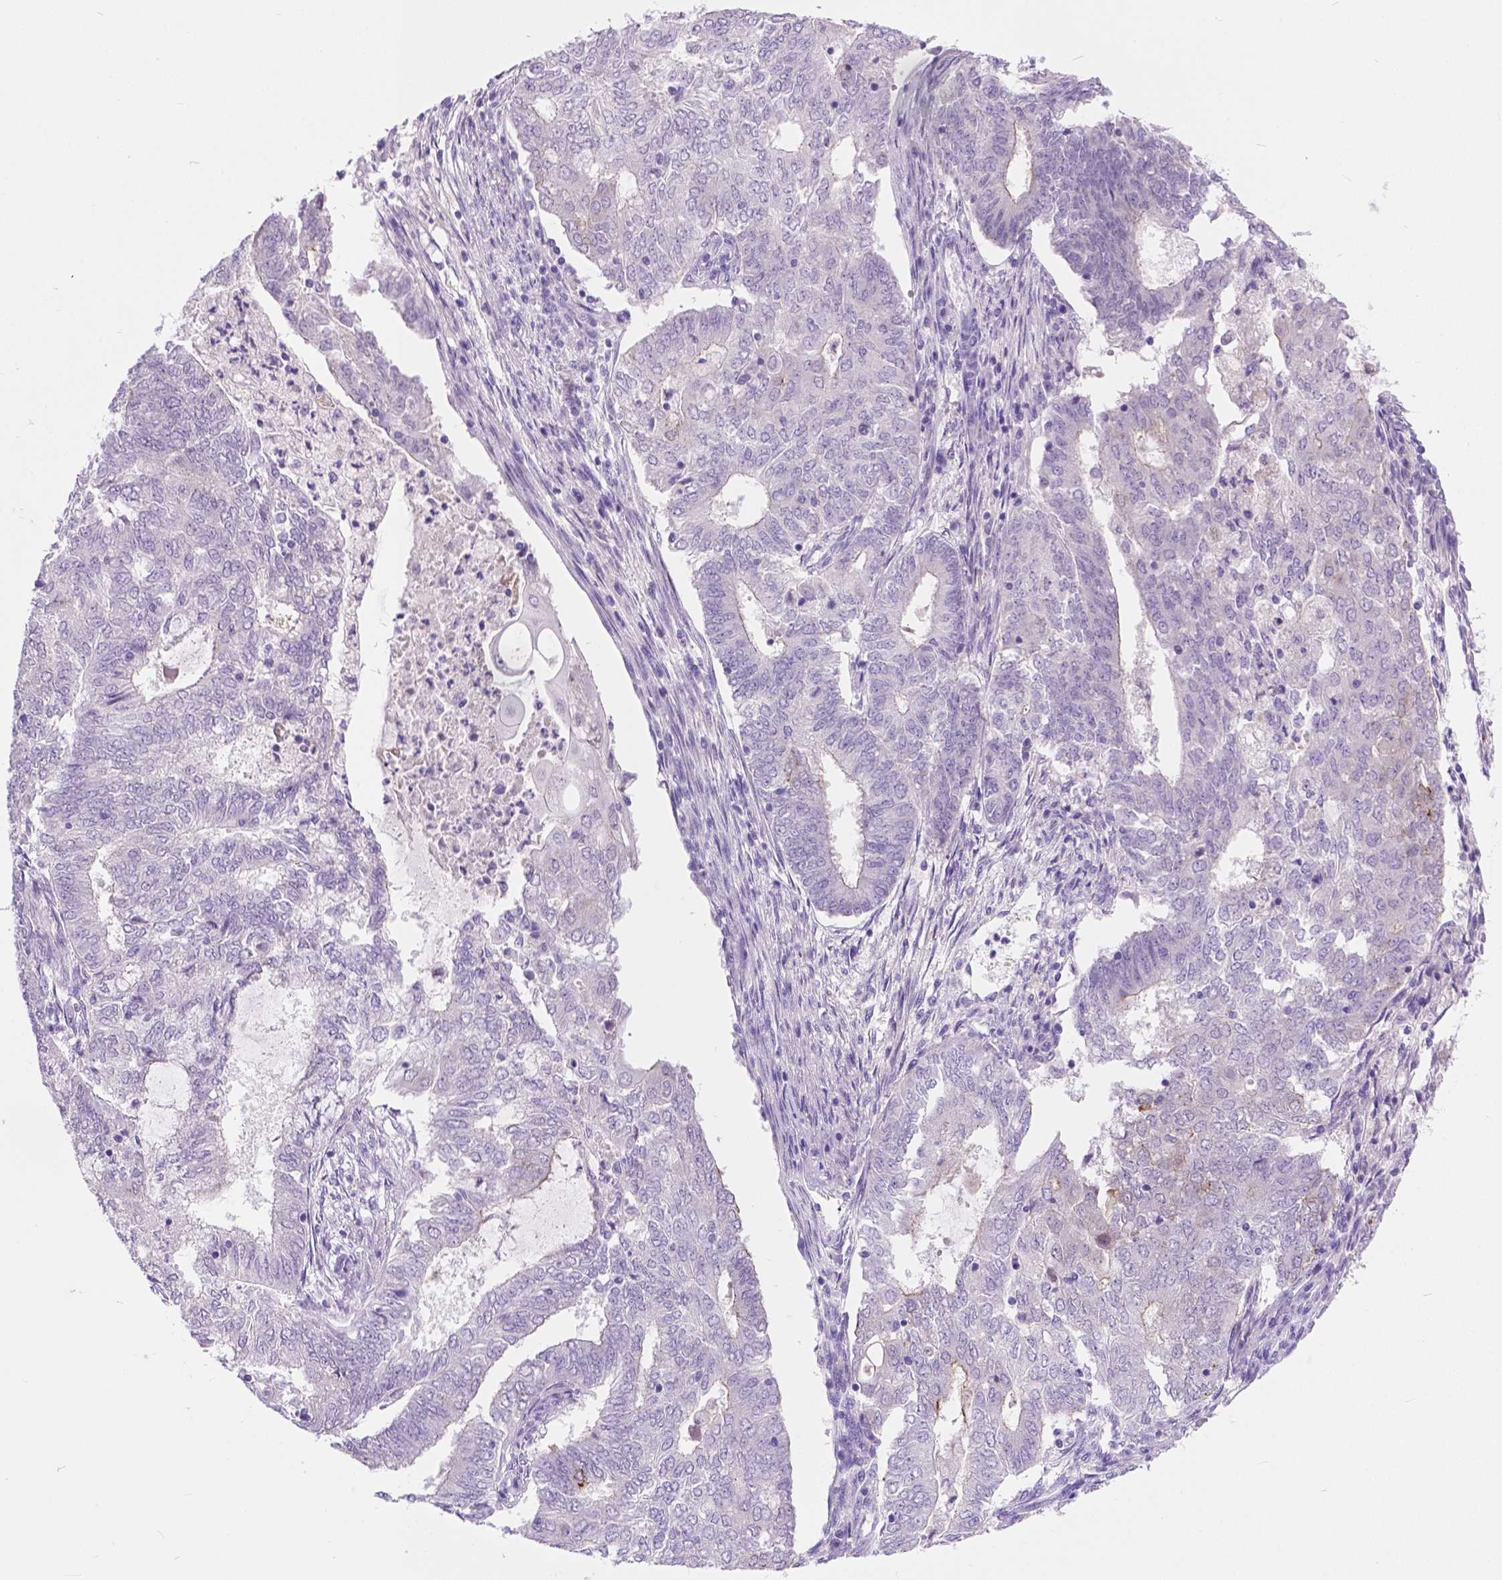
{"staining": {"intensity": "negative", "quantity": "none", "location": "none"}, "tissue": "endometrial cancer", "cell_type": "Tumor cells", "image_type": "cancer", "snomed": [{"axis": "morphology", "description": "Adenocarcinoma, NOS"}, {"axis": "topography", "description": "Endometrium"}], "caption": "This micrograph is of endometrial cancer stained with immunohistochemistry to label a protein in brown with the nuclei are counter-stained blue. There is no expression in tumor cells. Brightfield microscopy of immunohistochemistry stained with DAB (3,3'-diaminobenzidine) (brown) and hematoxylin (blue), captured at high magnification.", "gene": "ARMS2", "patient": {"sex": "female", "age": 62}}